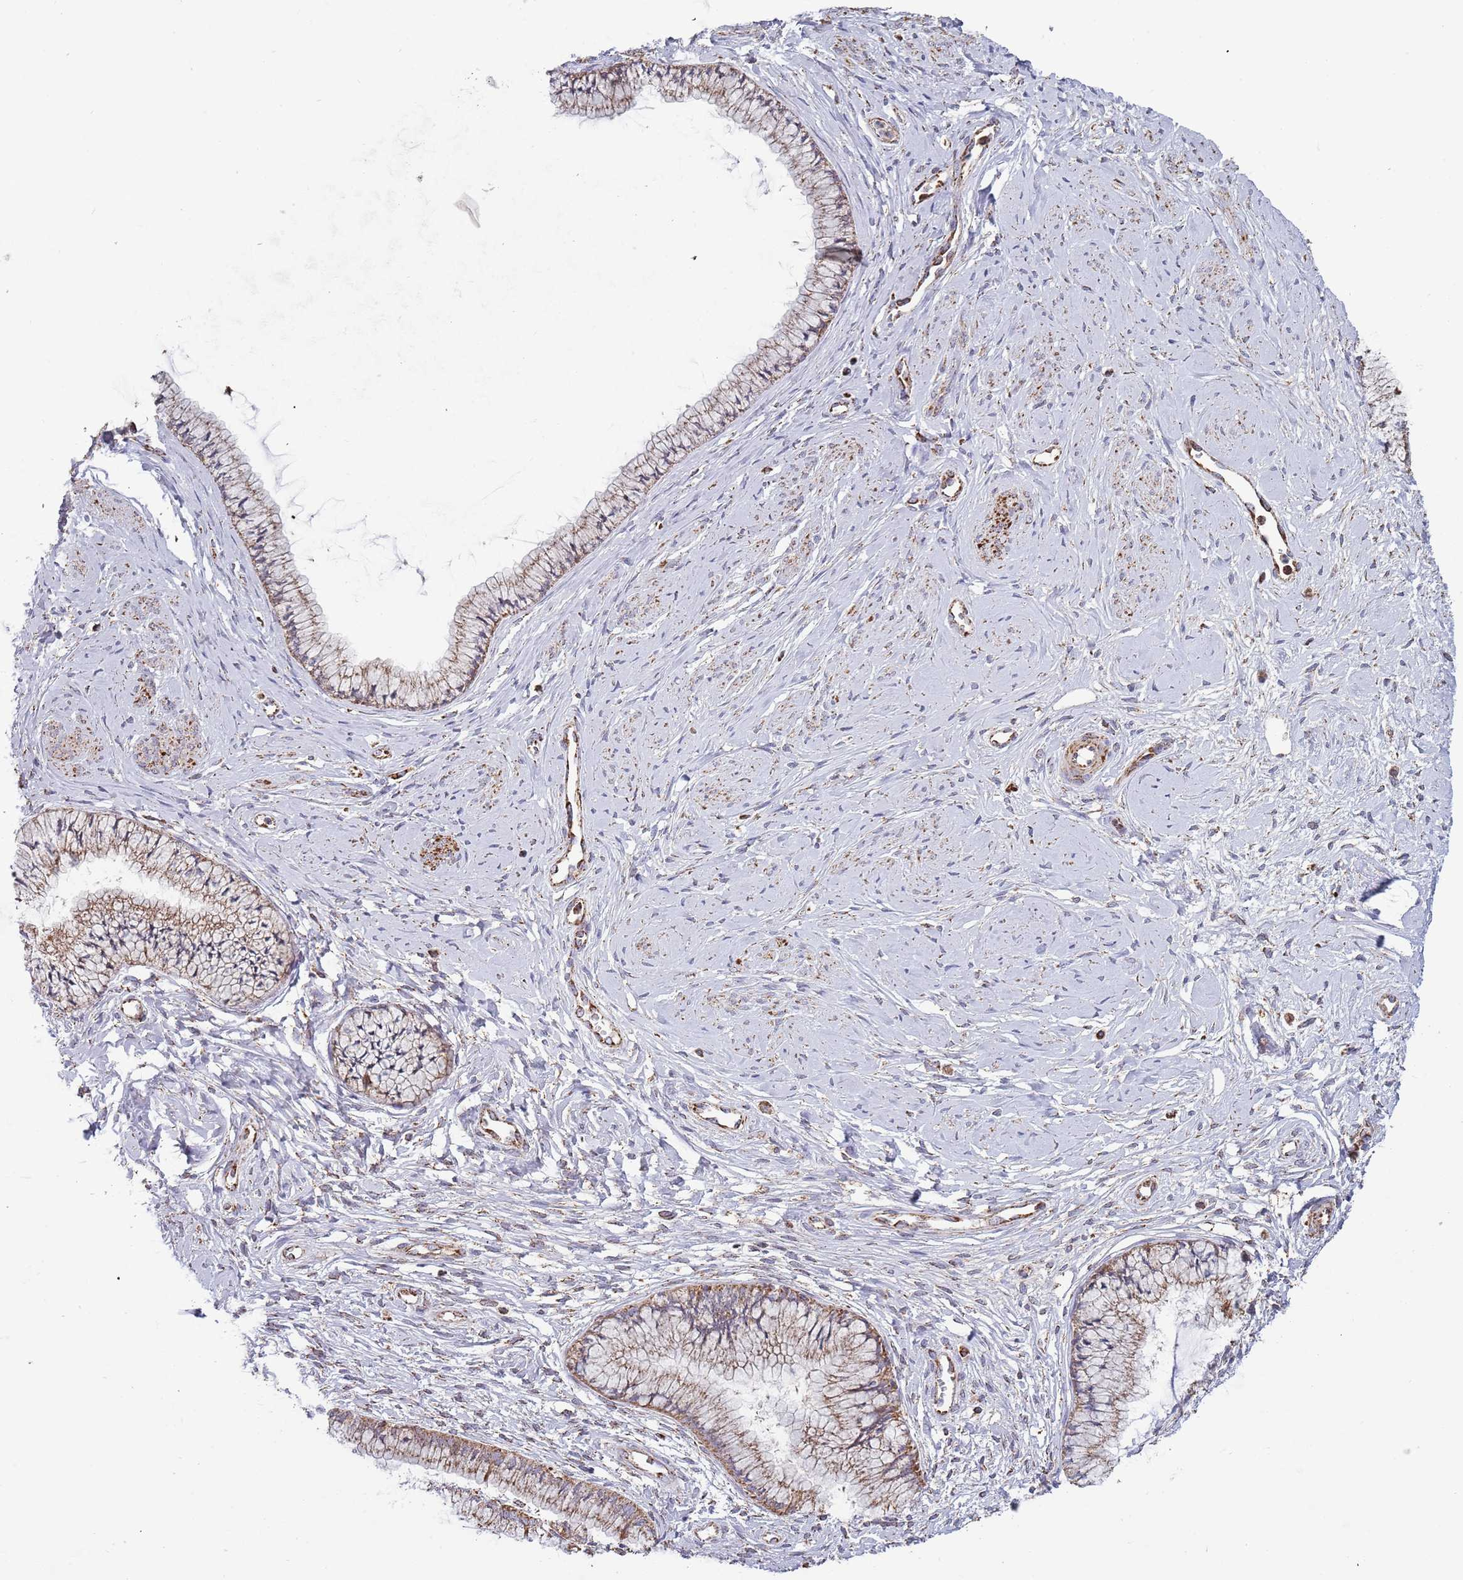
{"staining": {"intensity": "moderate", "quantity": ">75%", "location": "cytoplasmic/membranous"}, "tissue": "cervix", "cell_type": "Glandular cells", "image_type": "normal", "snomed": [{"axis": "morphology", "description": "Normal tissue, NOS"}, {"axis": "topography", "description": "Cervix"}], "caption": "Cervix stained with DAB (3,3'-diaminobenzidine) immunohistochemistry reveals medium levels of moderate cytoplasmic/membranous expression in approximately >75% of glandular cells. (DAB = brown stain, brightfield microscopy at high magnification).", "gene": "VPS16", "patient": {"sex": "female", "age": 42}}